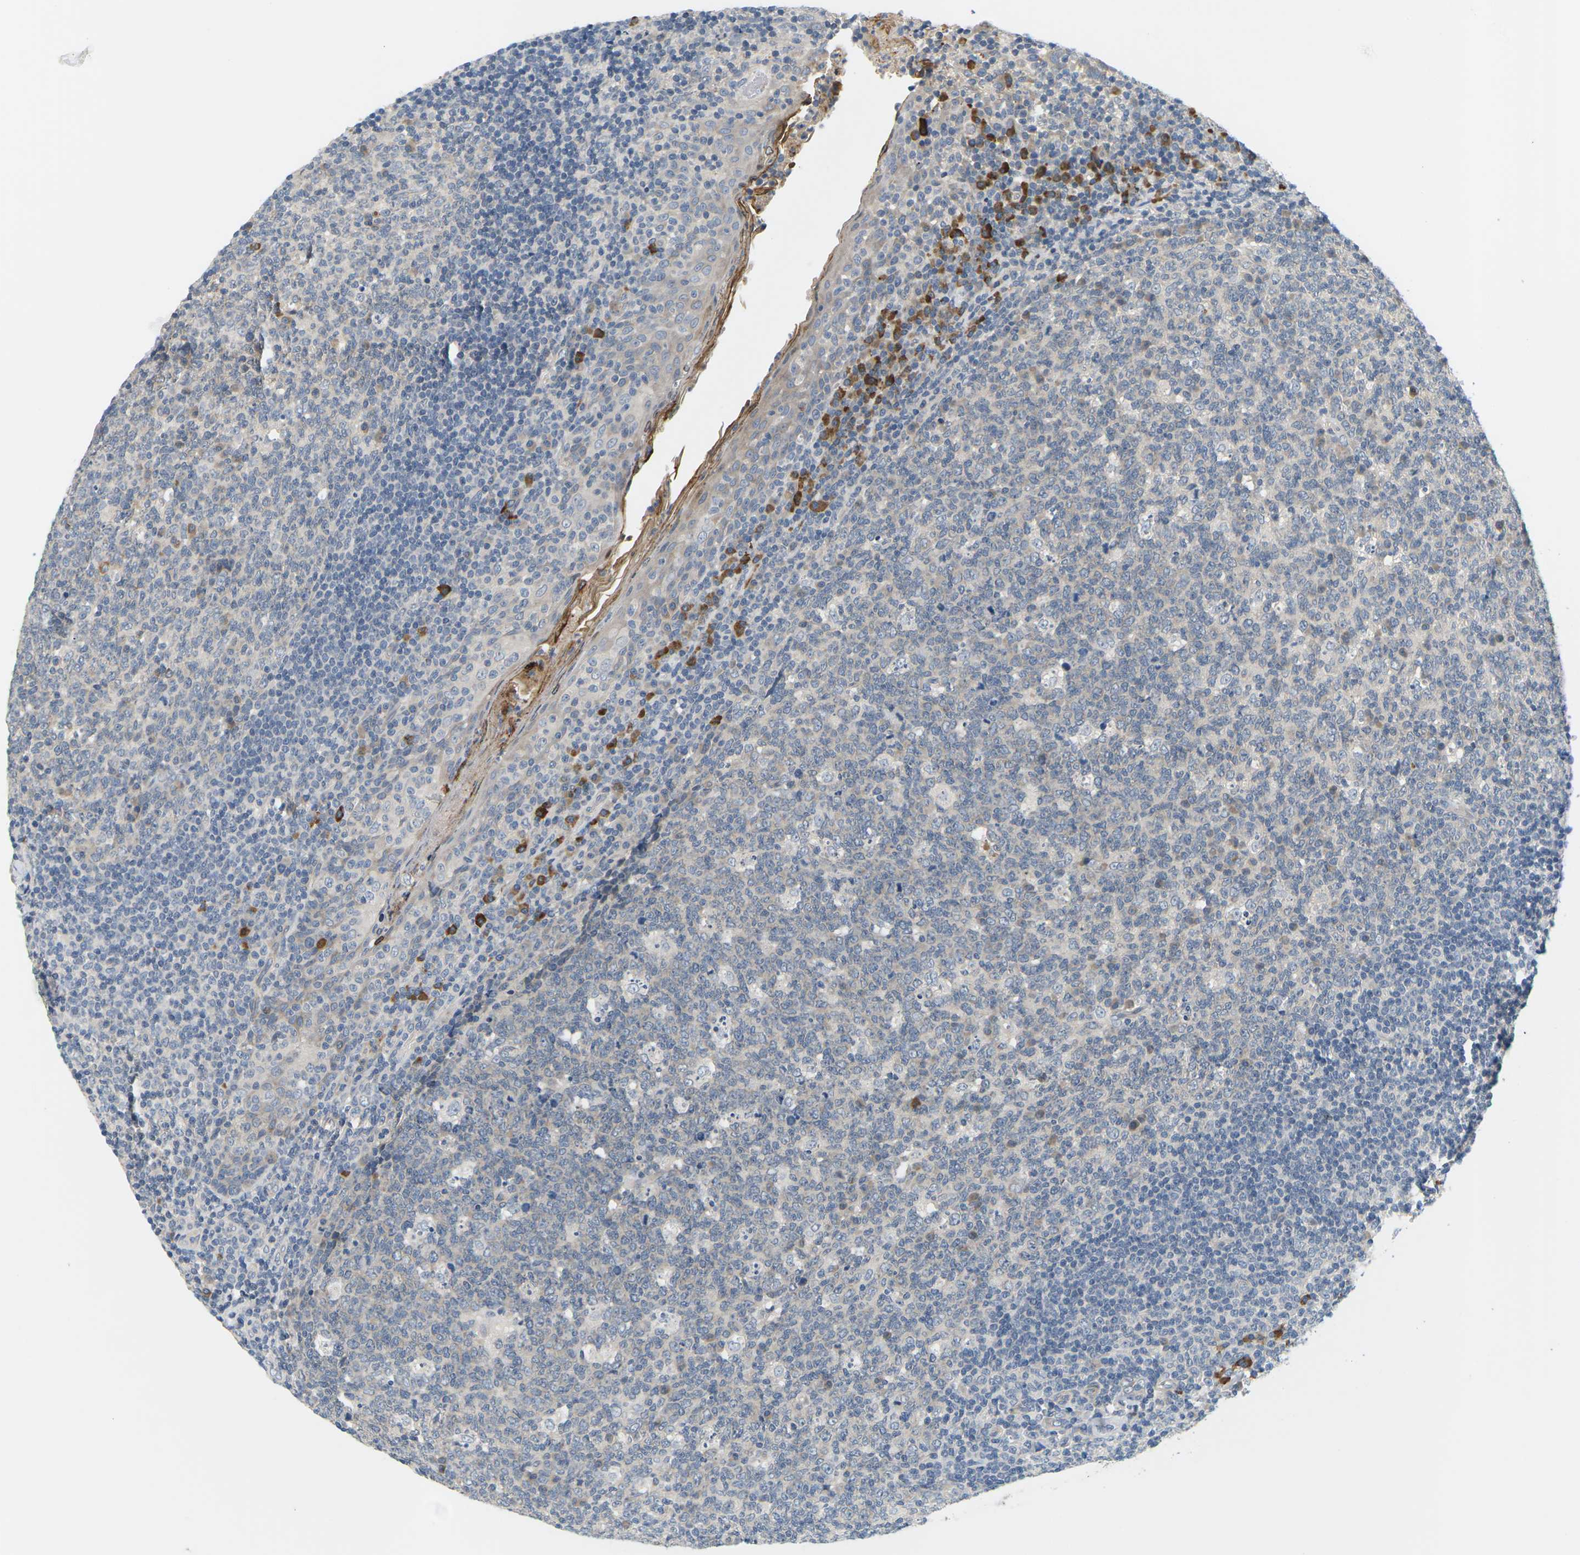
{"staining": {"intensity": "moderate", "quantity": "<25%", "location": "cytoplasmic/membranous"}, "tissue": "tonsil", "cell_type": "Germinal center cells", "image_type": "normal", "snomed": [{"axis": "morphology", "description": "Normal tissue, NOS"}, {"axis": "topography", "description": "Tonsil"}], "caption": "Germinal center cells demonstrate low levels of moderate cytoplasmic/membranous positivity in approximately <25% of cells in normal human tonsil. (DAB (3,3'-diaminobenzidine) = brown stain, brightfield microscopy at high magnification).", "gene": "EVA1C", "patient": {"sex": "male", "age": 17}}